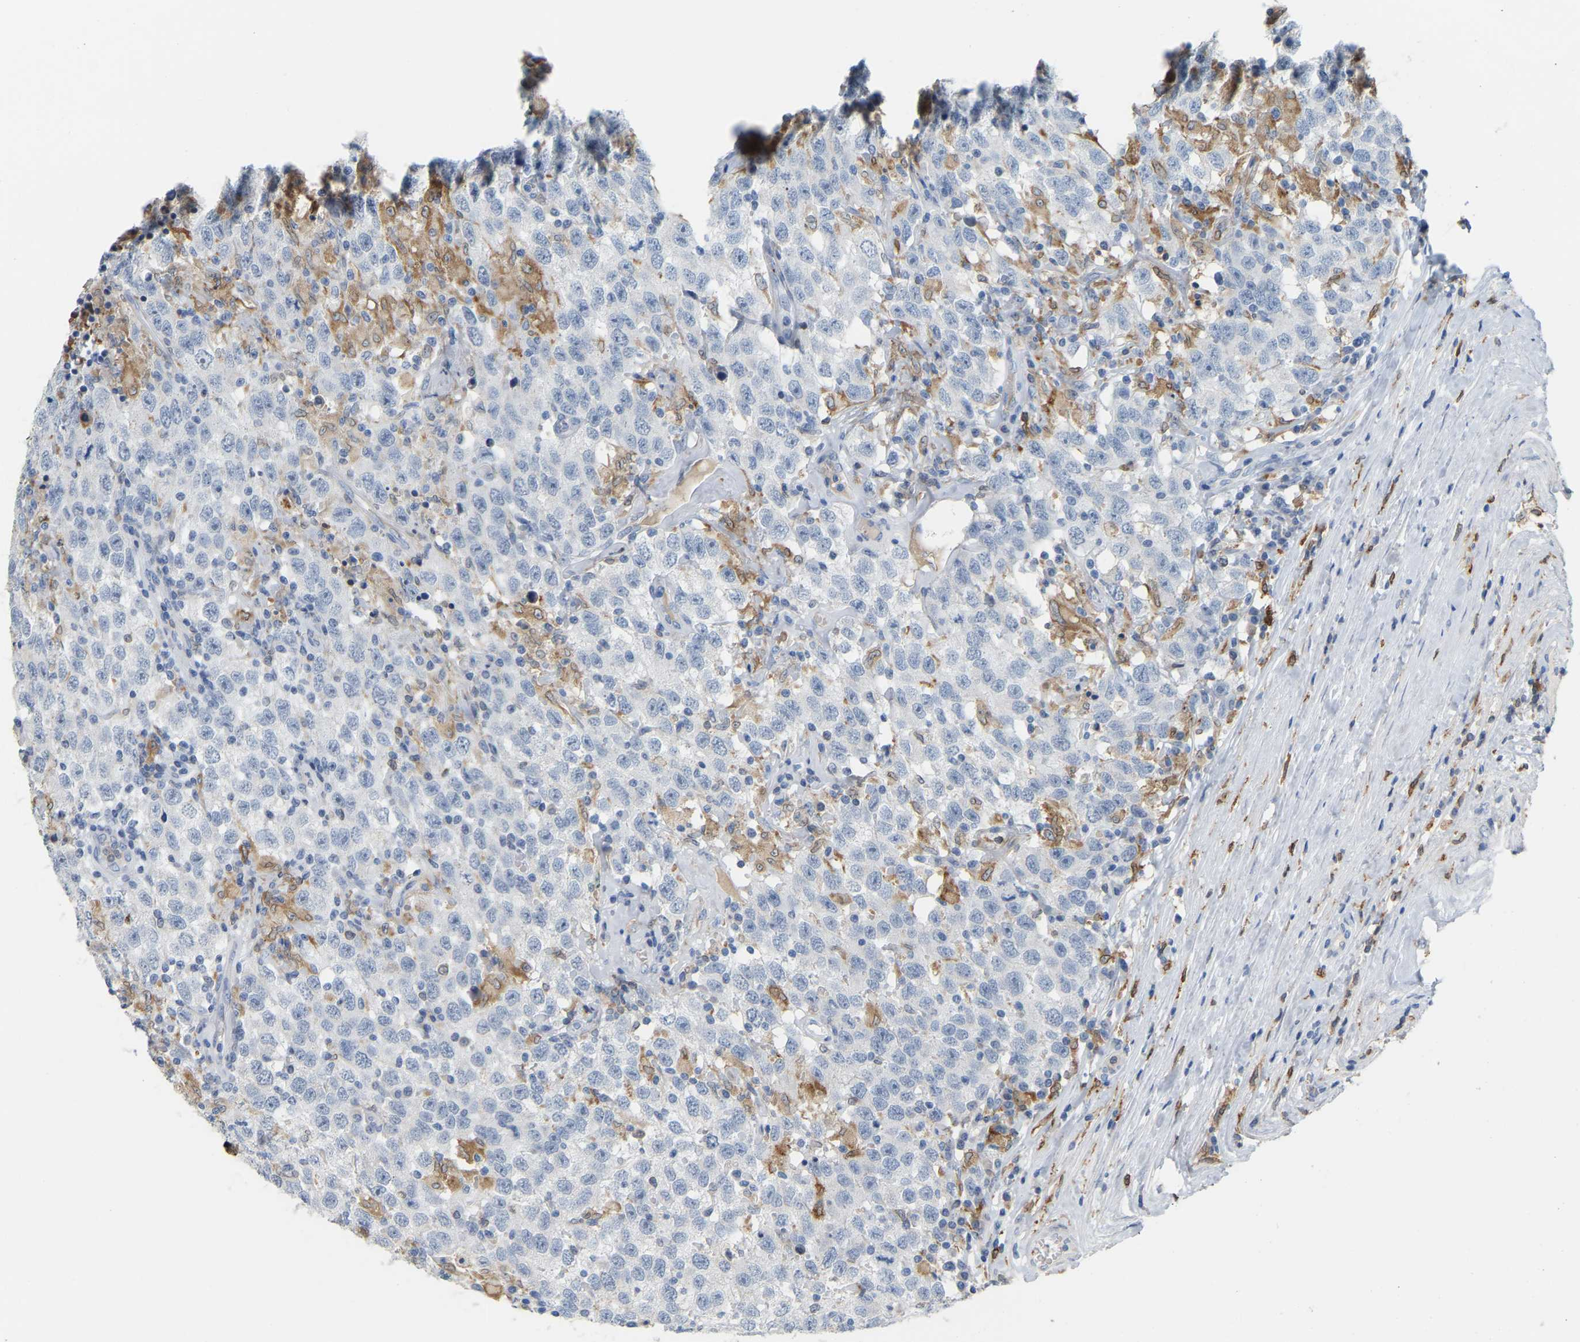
{"staining": {"intensity": "negative", "quantity": "none", "location": "none"}, "tissue": "testis cancer", "cell_type": "Tumor cells", "image_type": "cancer", "snomed": [{"axis": "morphology", "description": "Seminoma, NOS"}, {"axis": "topography", "description": "Testis"}], "caption": "A photomicrograph of human testis seminoma is negative for staining in tumor cells.", "gene": "PTGS1", "patient": {"sex": "male", "age": 41}}